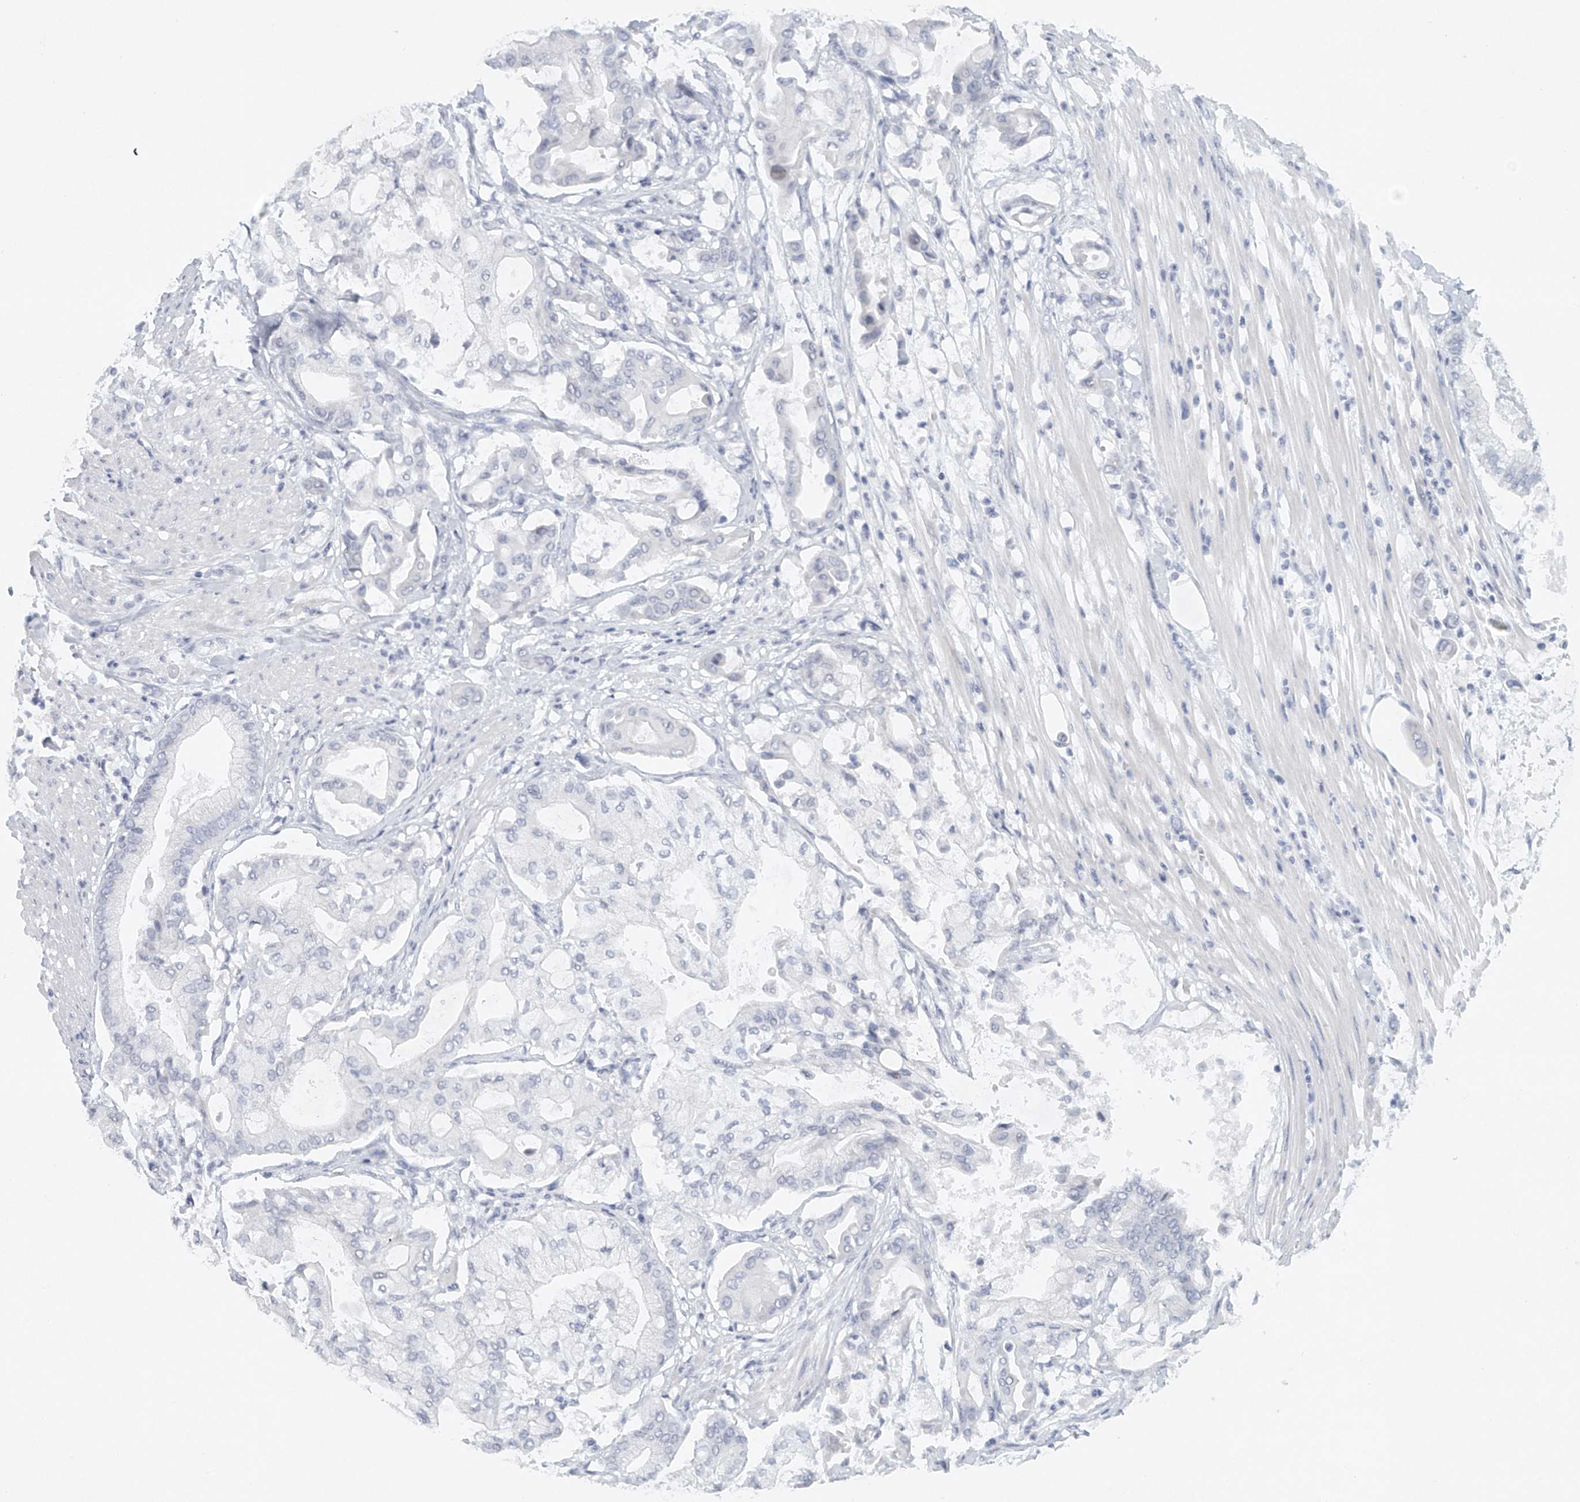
{"staining": {"intensity": "negative", "quantity": "none", "location": "none"}, "tissue": "pancreatic cancer", "cell_type": "Tumor cells", "image_type": "cancer", "snomed": [{"axis": "morphology", "description": "Adenocarcinoma, NOS"}, {"axis": "morphology", "description": "Adenocarcinoma, metastatic, NOS"}, {"axis": "topography", "description": "Lymph node"}, {"axis": "topography", "description": "Pancreas"}, {"axis": "topography", "description": "Duodenum"}], "caption": "This is a micrograph of immunohistochemistry staining of pancreatic cancer, which shows no positivity in tumor cells. (Stains: DAB (3,3'-diaminobenzidine) IHC with hematoxylin counter stain, Microscopy: brightfield microscopy at high magnification).", "gene": "FAT2", "patient": {"sex": "female", "age": 64}}